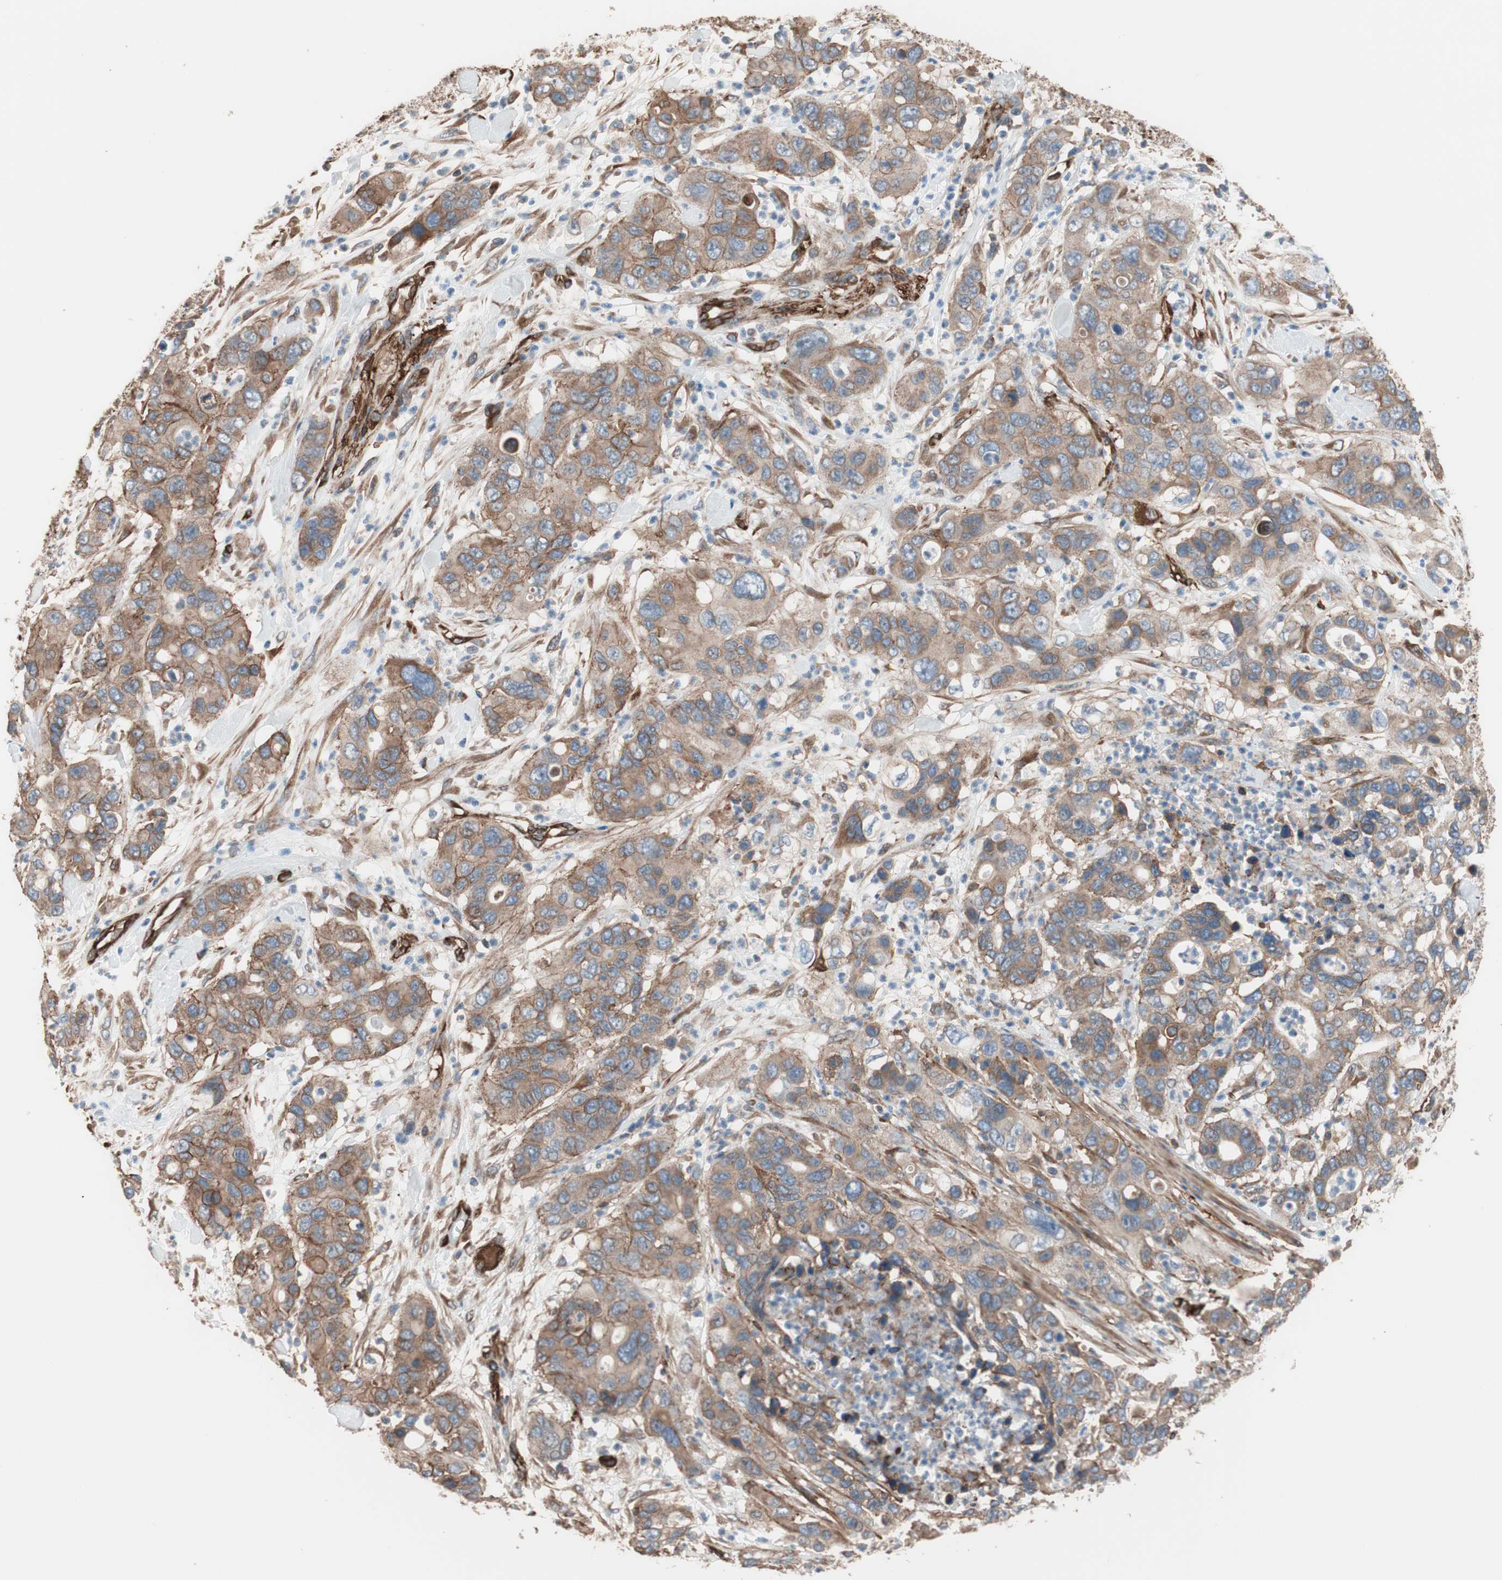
{"staining": {"intensity": "moderate", "quantity": ">75%", "location": "cytoplasmic/membranous"}, "tissue": "pancreatic cancer", "cell_type": "Tumor cells", "image_type": "cancer", "snomed": [{"axis": "morphology", "description": "Adenocarcinoma, NOS"}, {"axis": "topography", "description": "Pancreas"}], "caption": "There is medium levels of moderate cytoplasmic/membranous positivity in tumor cells of pancreatic adenocarcinoma, as demonstrated by immunohistochemical staining (brown color).", "gene": "GPSM2", "patient": {"sex": "female", "age": 71}}